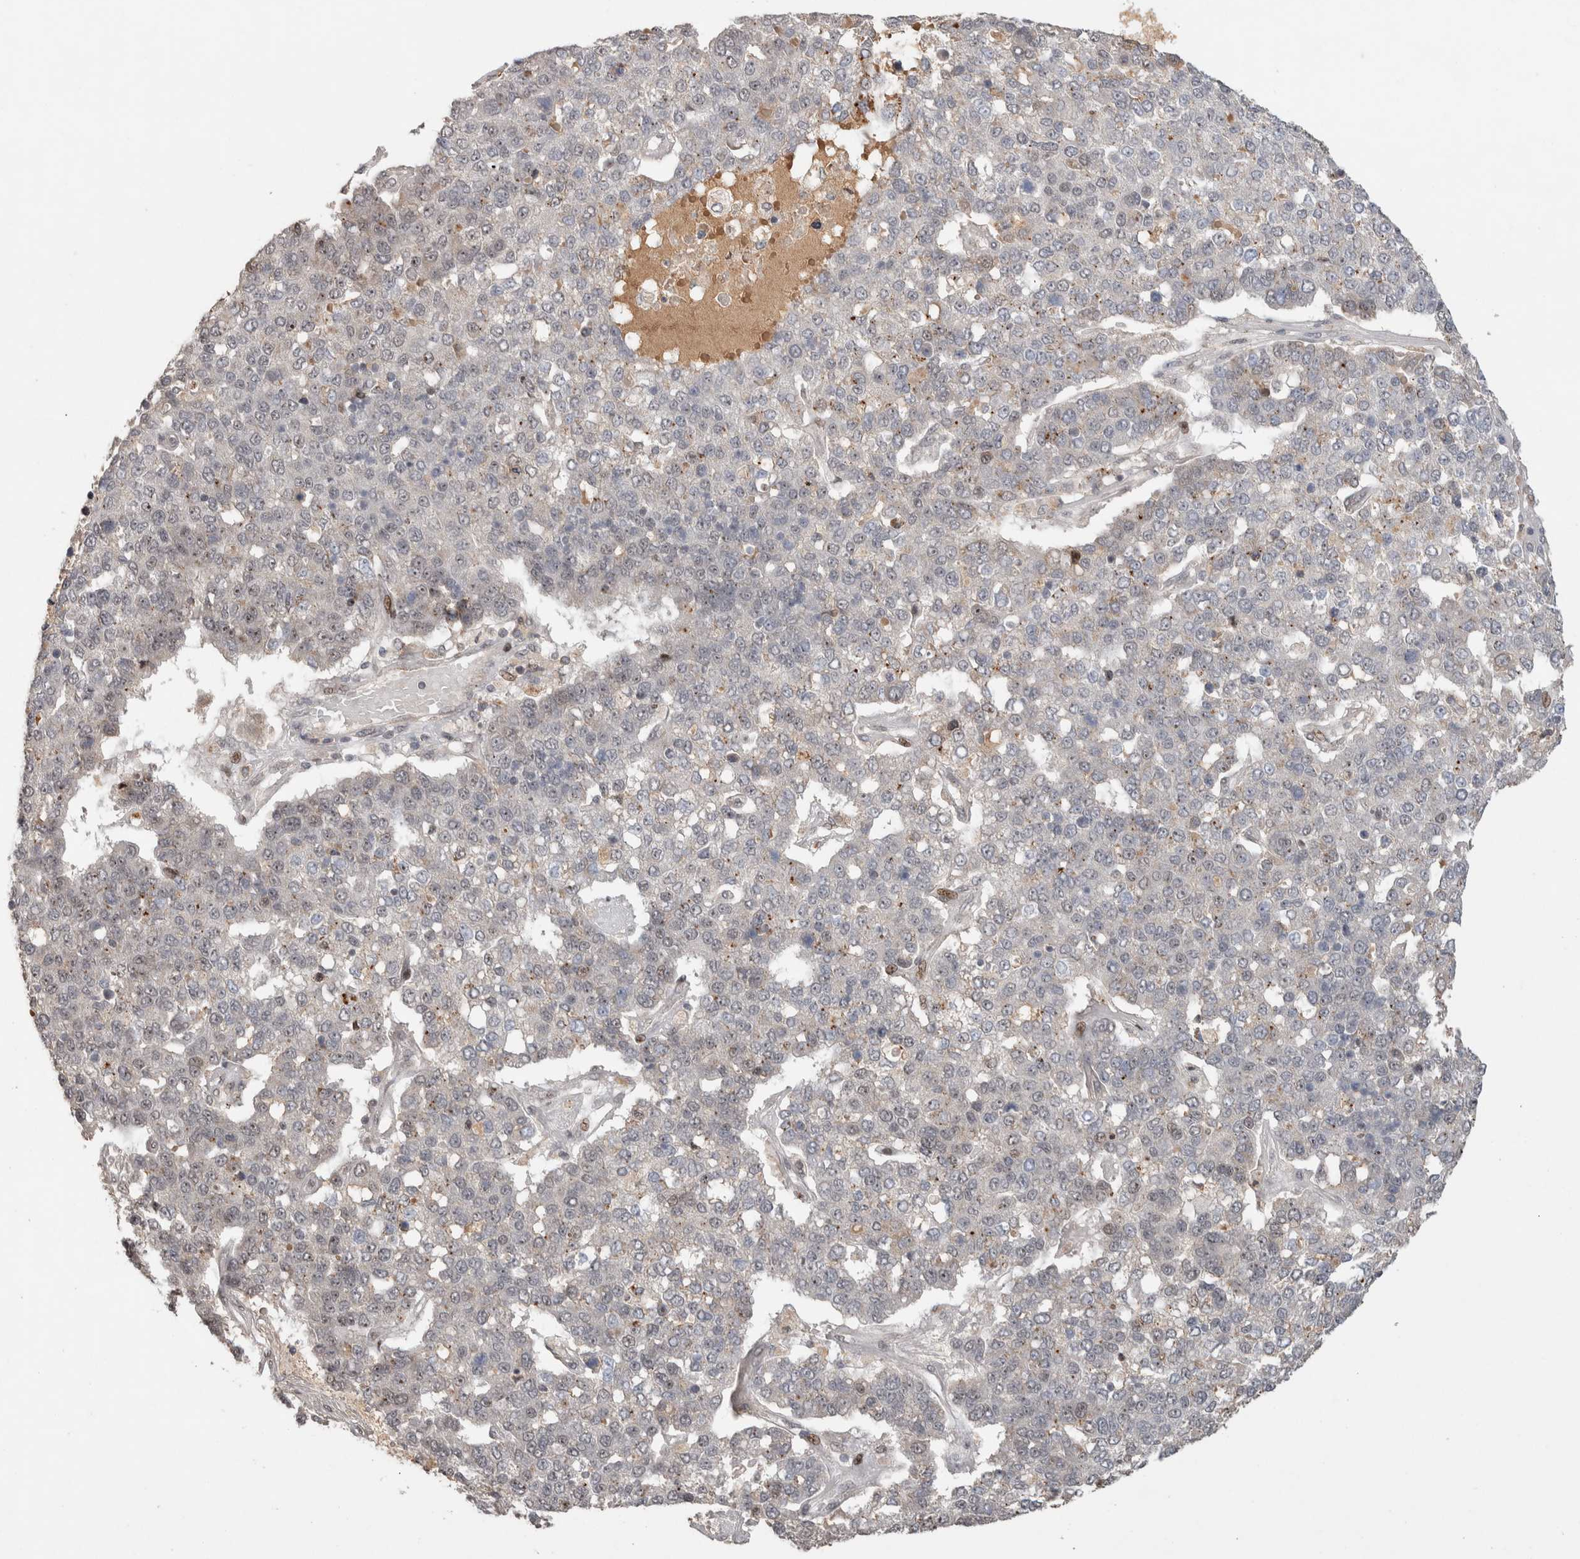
{"staining": {"intensity": "weak", "quantity": "<25%", "location": "nuclear"}, "tissue": "pancreatic cancer", "cell_type": "Tumor cells", "image_type": "cancer", "snomed": [{"axis": "morphology", "description": "Adenocarcinoma, NOS"}, {"axis": "topography", "description": "Pancreas"}], "caption": "An immunohistochemistry micrograph of pancreatic cancer (adenocarcinoma) is shown. There is no staining in tumor cells of pancreatic cancer (adenocarcinoma).", "gene": "ZNF521", "patient": {"sex": "female", "age": 61}}